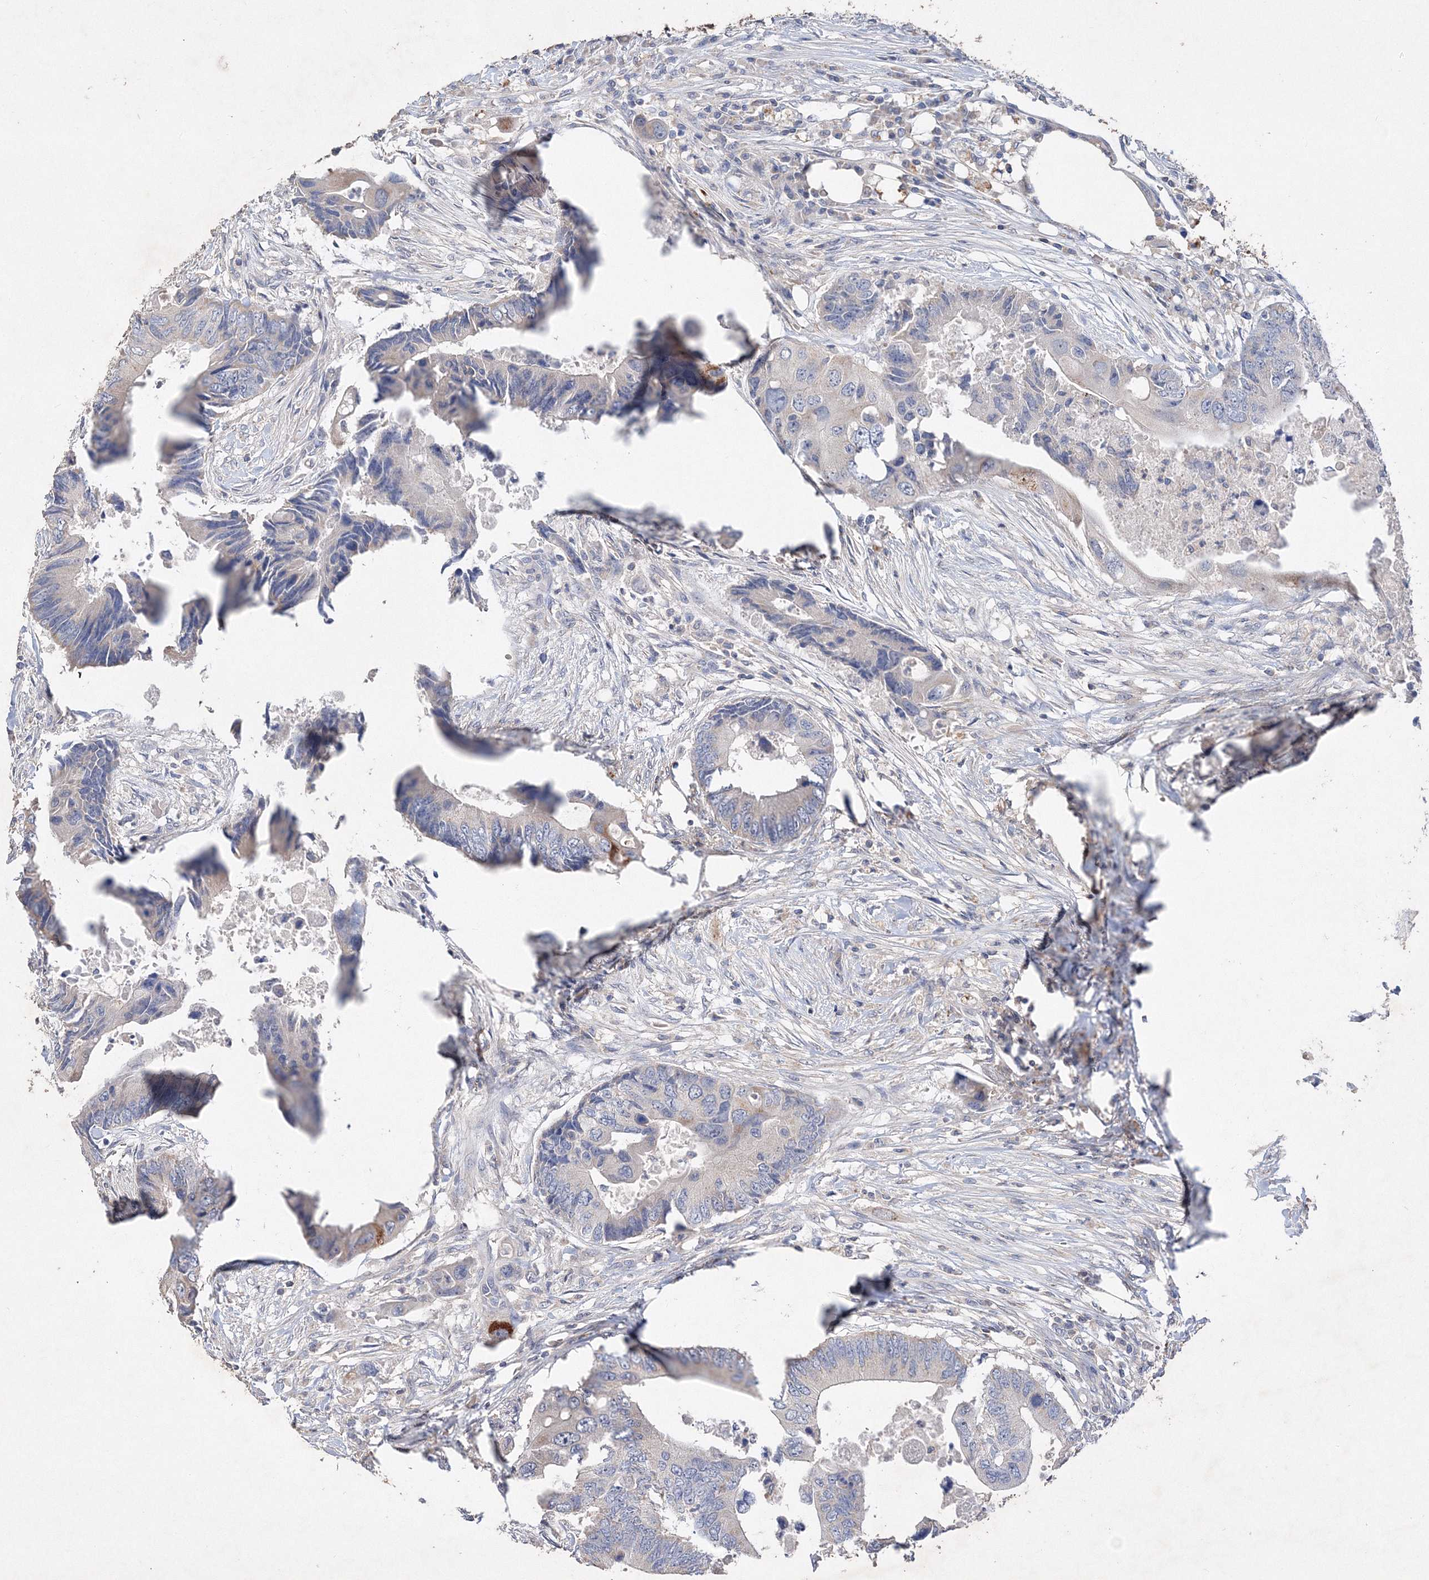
{"staining": {"intensity": "negative", "quantity": "none", "location": "none"}, "tissue": "colorectal cancer", "cell_type": "Tumor cells", "image_type": "cancer", "snomed": [{"axis": "morphology", "description": "Adenocarcinoma, NOS"}, {"axis": "topography", "description": "Colon"}], "caption": "Micrograph shows no protein positivity in tumor cells of colorectal cancer tissue. (DAB (3,3'-diaminobenzidine) IHC, high magnification).", "gene": "GLS", "patient": {"sex": "male", "age": 71}}